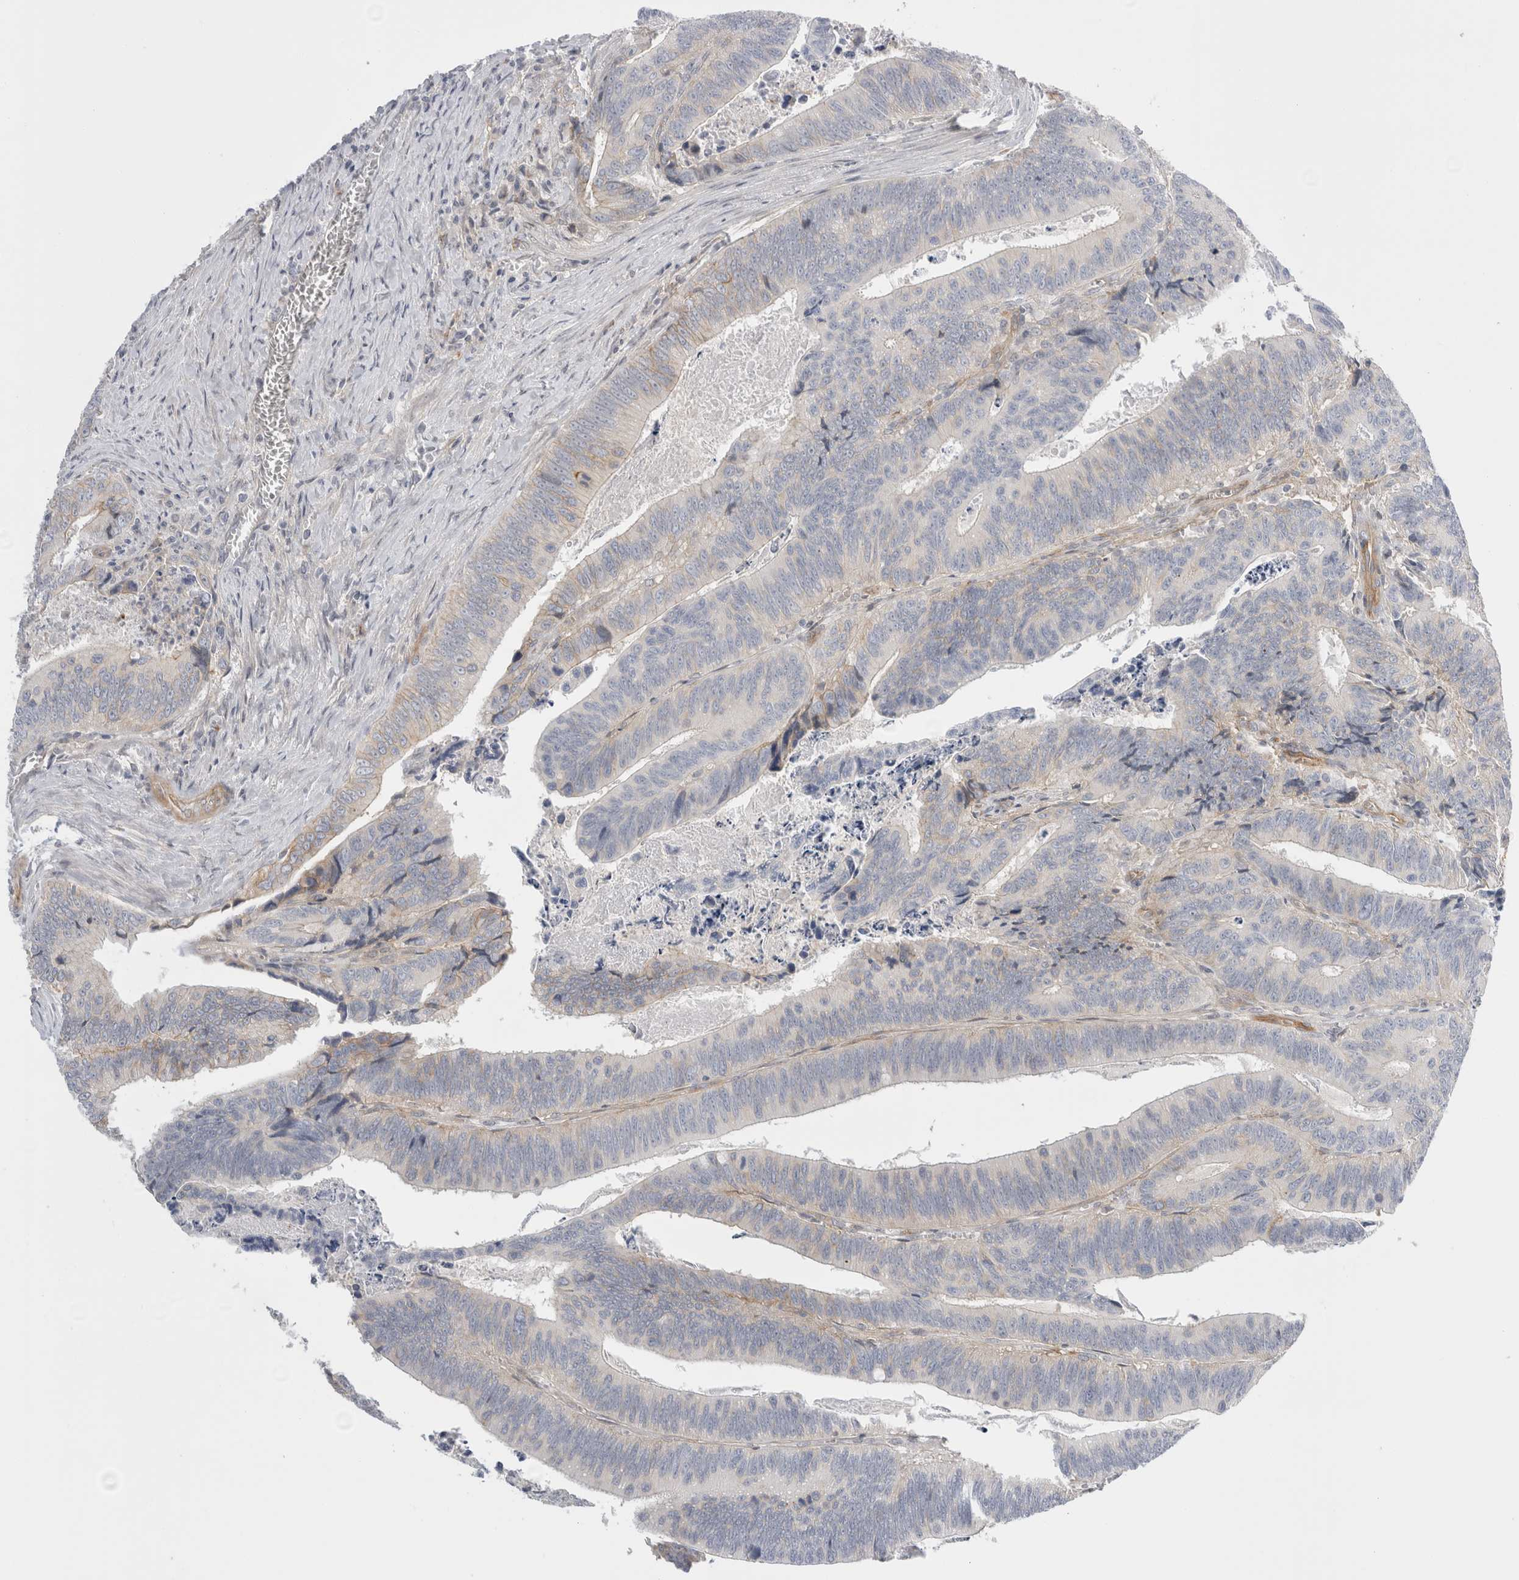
{"staining": {"intensity": "negative", "quantity": "none", "location": "none"}, "tissue": "colorectal cancer", "cell_type": "Tumor cells", "image_type": "cancer", "snomed": [{"axis": "morphology", "description": "Inflammation, NOS"}, {"axis": "morphology", "description": "Adenocarcinoma, NOS"}, {"axis": "topography", "description": "Colon"}], "caption": "A micrograph of adenocarcinoma (colorectal) stained for a protein reveals no brown staining in tumor cells.", "gene": "VANGL1", "patient": {"sex": "male", "age": 72}}